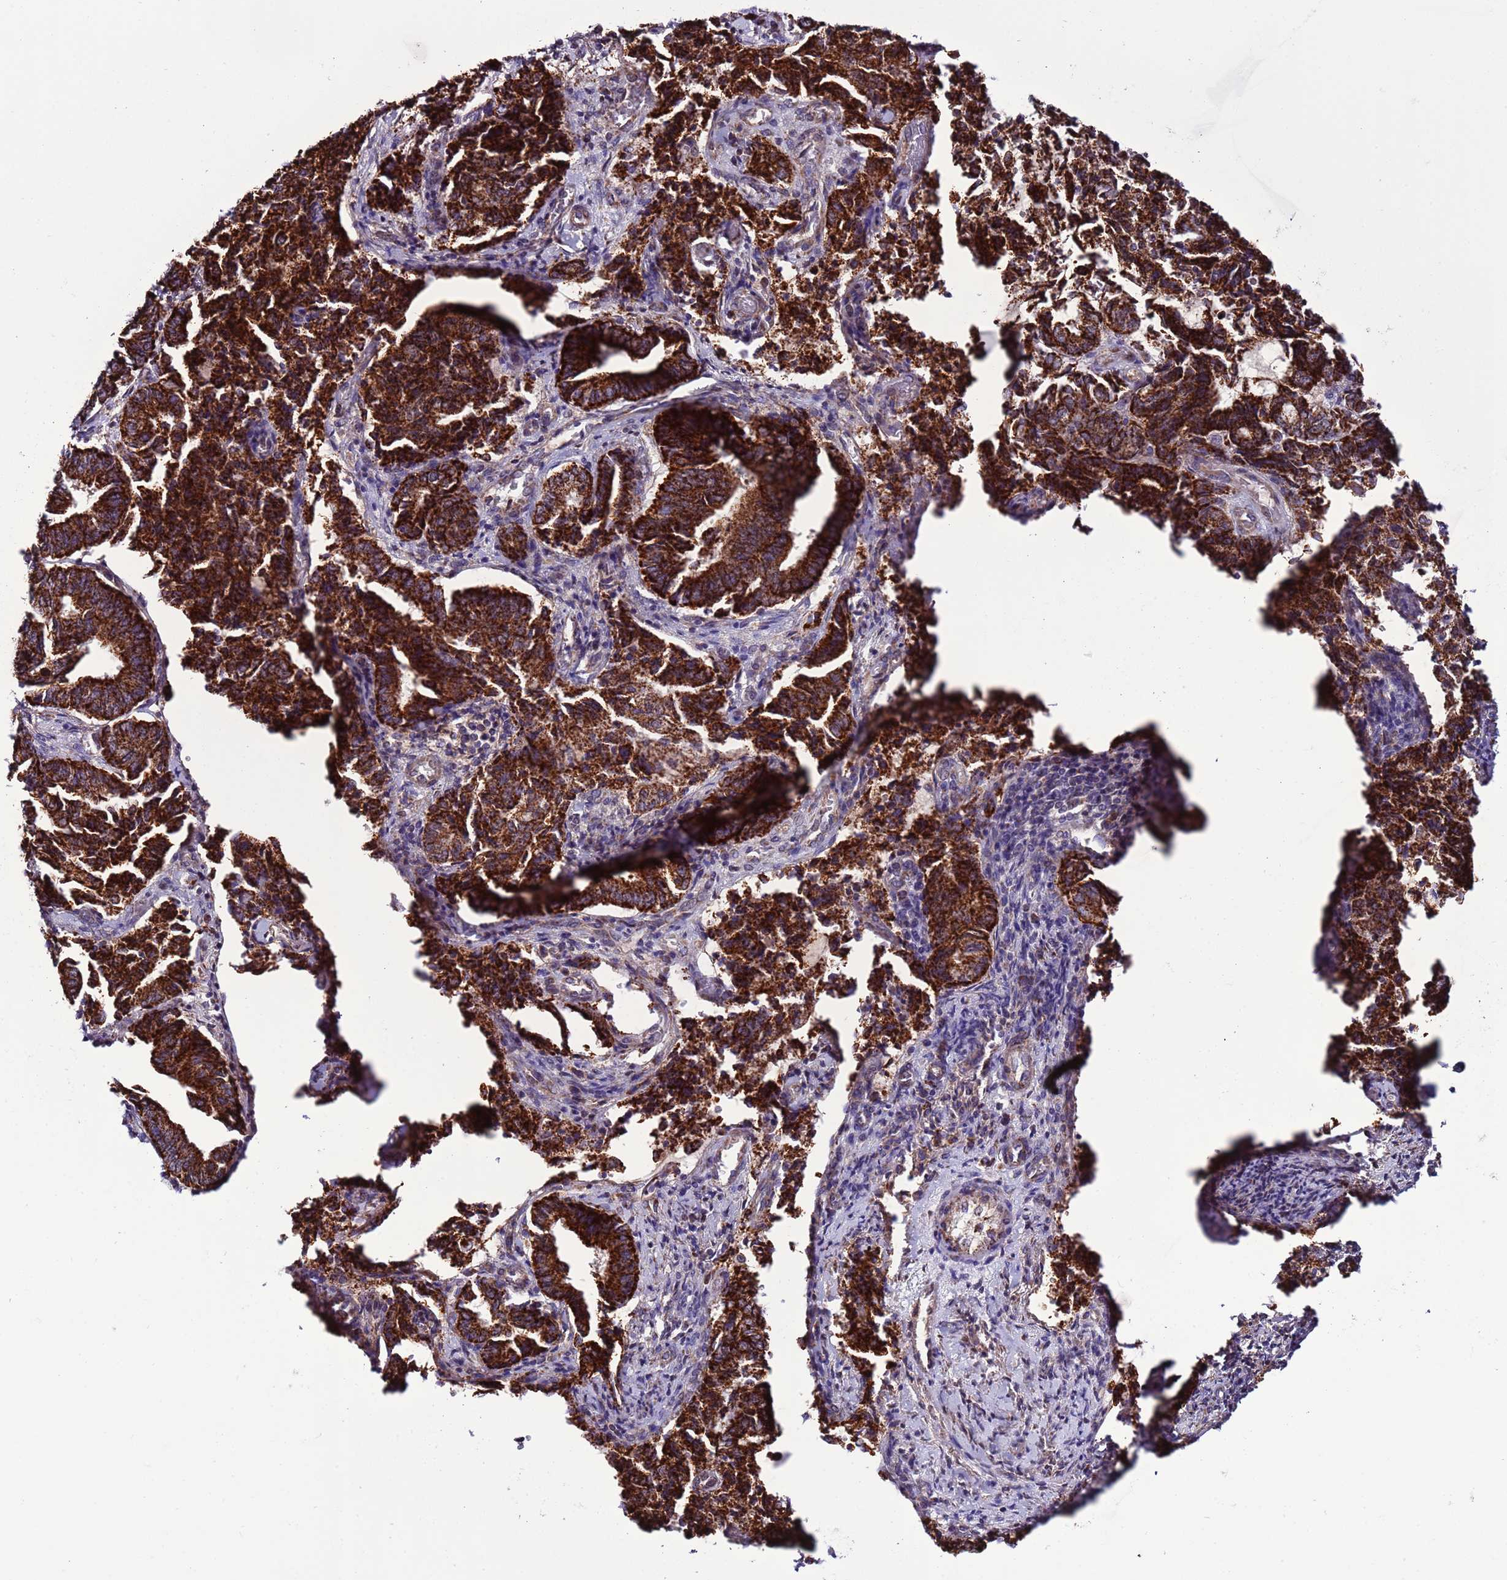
{"staining": {"intensity": "strong", "quantity": ">75%", "location": "cytoplasmic/membranous"}, "tissue": "endometrial cancer", "cell_type": "Tumor cells", "image_type": "cancer", "snomed": [{"axis": "morphology", "description": "Adenocarcinoma, NOS"}, {"axis": "topography", "description": "Endometrium"}], "caption": "Endometrial cancer stained with immunohistochemistry (IHC) shows strong cytoplasmic/membranous positivity in about >75% of tumor cells.", "gene": "UEVLD", "patient": {"sex": "female", "age": 80}}